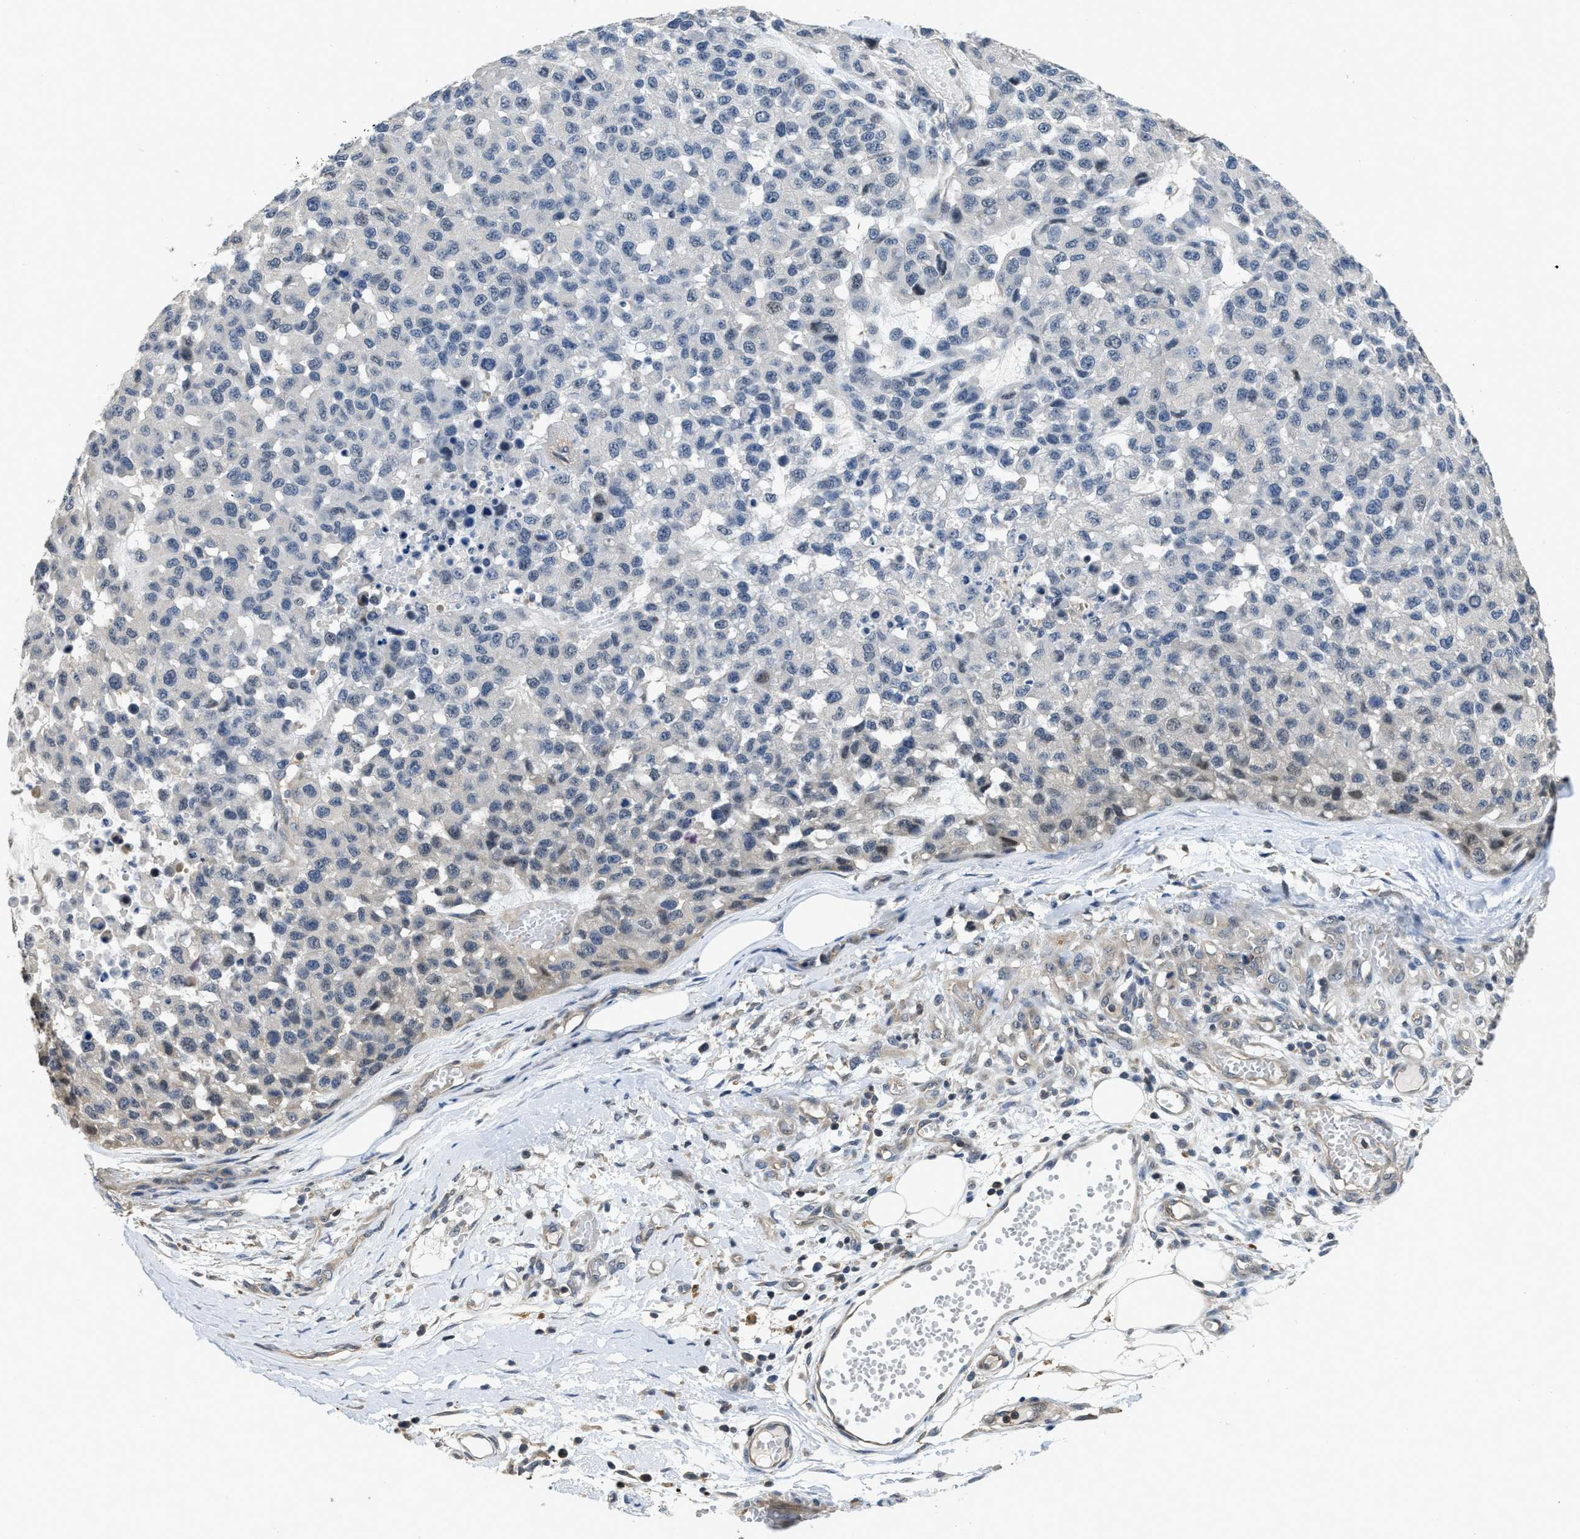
{"staining": {"intensity": "negative", "quantity": "none", "location": "none"}, "tissue": "melanoma", "cell_type": "Tumor cells", "image_type": "cancer", "snomed": [{"axis": "morphology", "description": "Malignant melanoma, NOS"}, {"axis": "topography", "description": "Skin"}], "caption": "A high-resolution photomicrograph shows immunohistochemistry (IHC) staining of melanoma, which exhibits no significant staining in tumor cells.", "gene": "TES", "patient": {"sex": "male", "age": 62}}